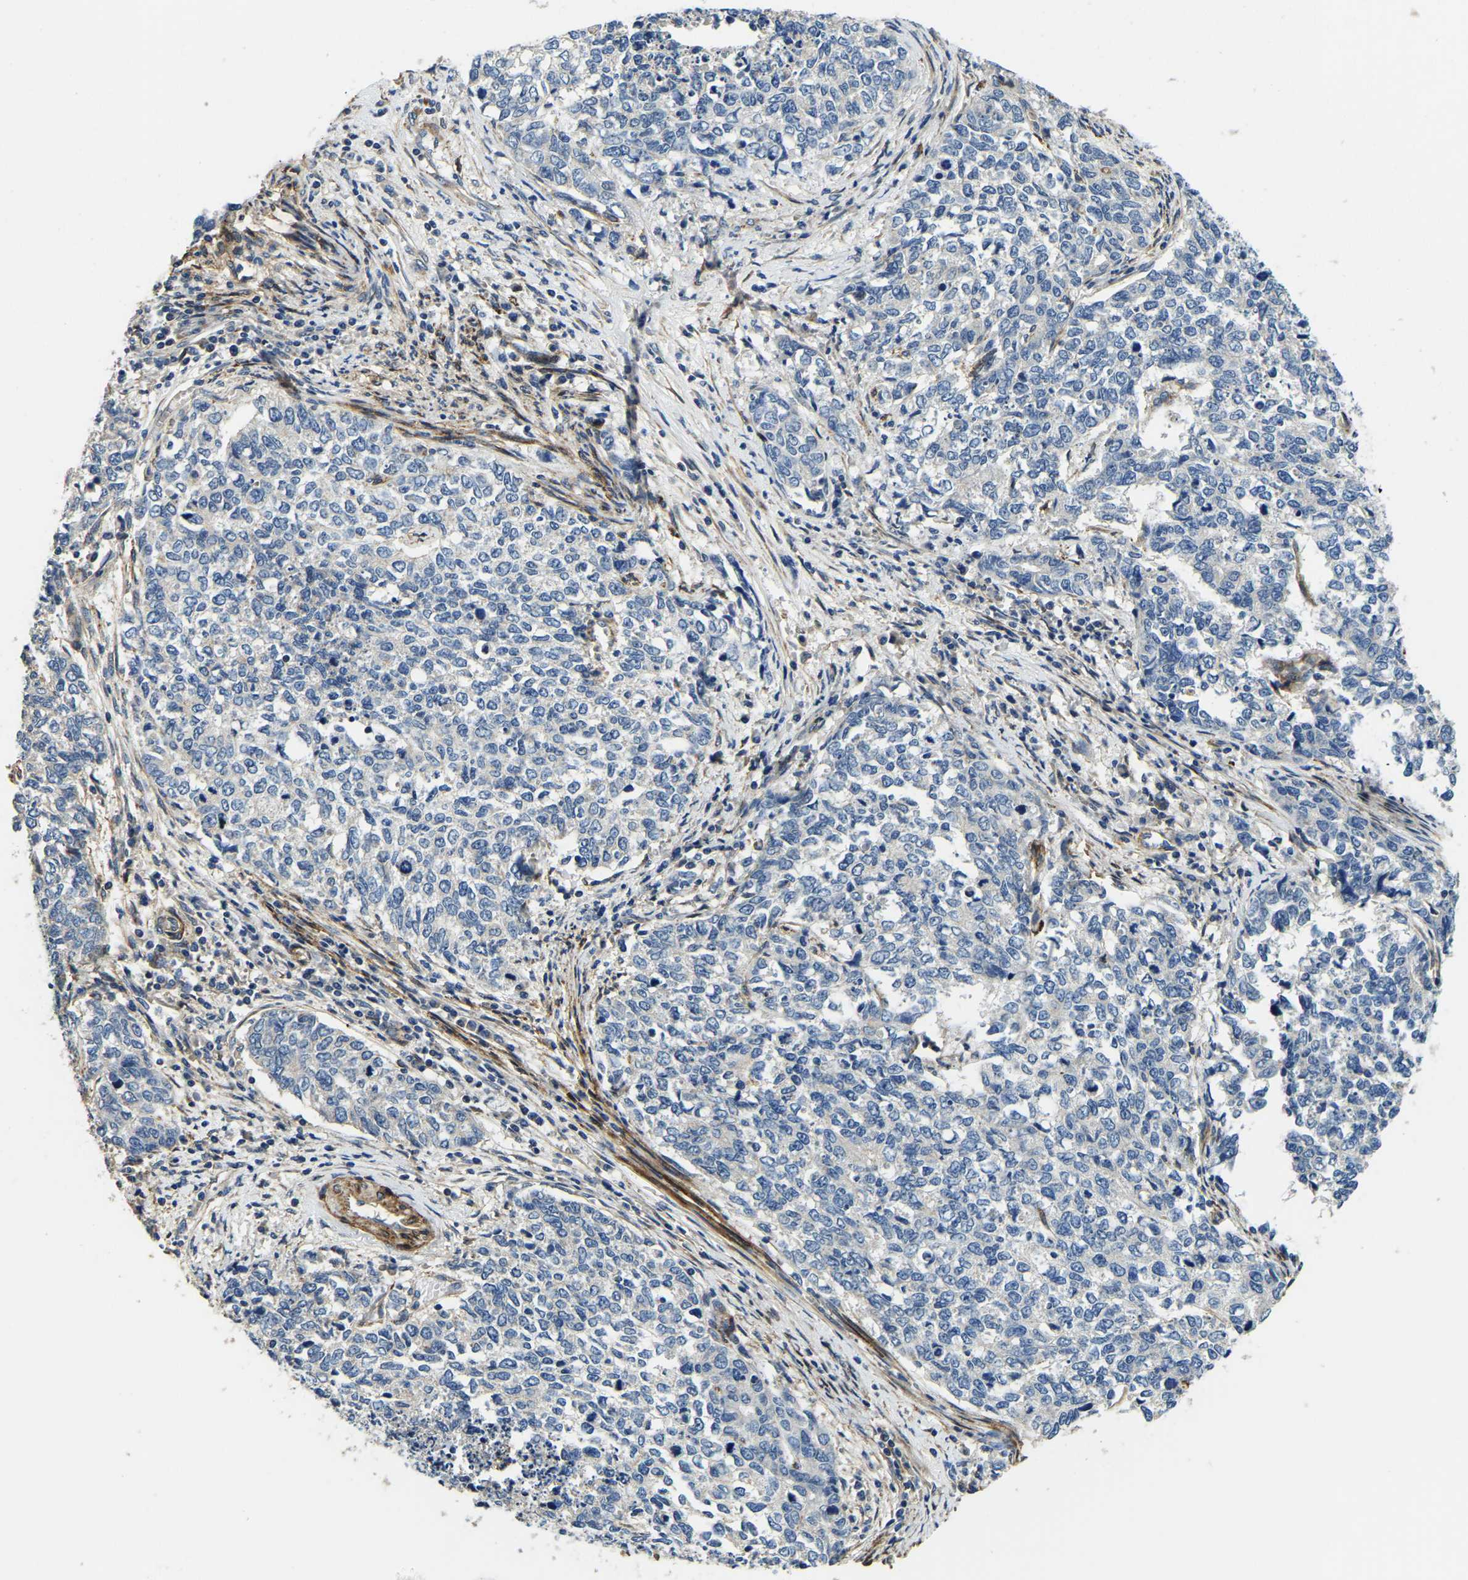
{"staining": {"intensity": "negative", "quantity": "none", "location": "none"}, "tissue": "cervical cancer", "cell_type": "Tumor cells", "image_type": "cancer", "snomed": [{"axis": "morphology", "description": "Squamous cell carcinoma, NOS"}, {"axis": "topography", "description": "Cervix"}], "caption": "There is no significant staining in tumor cells of squamous cell carcinoma (cervical). The staining was performed using DAB (3,3'-diaminobenzidine) to visualize the protein expression in brown, while the nuclei were stained in blue with hematoxylin (Magnification: 20x).", "gene": "RNF39", "patient": {"sex": "female", "age": 63}}